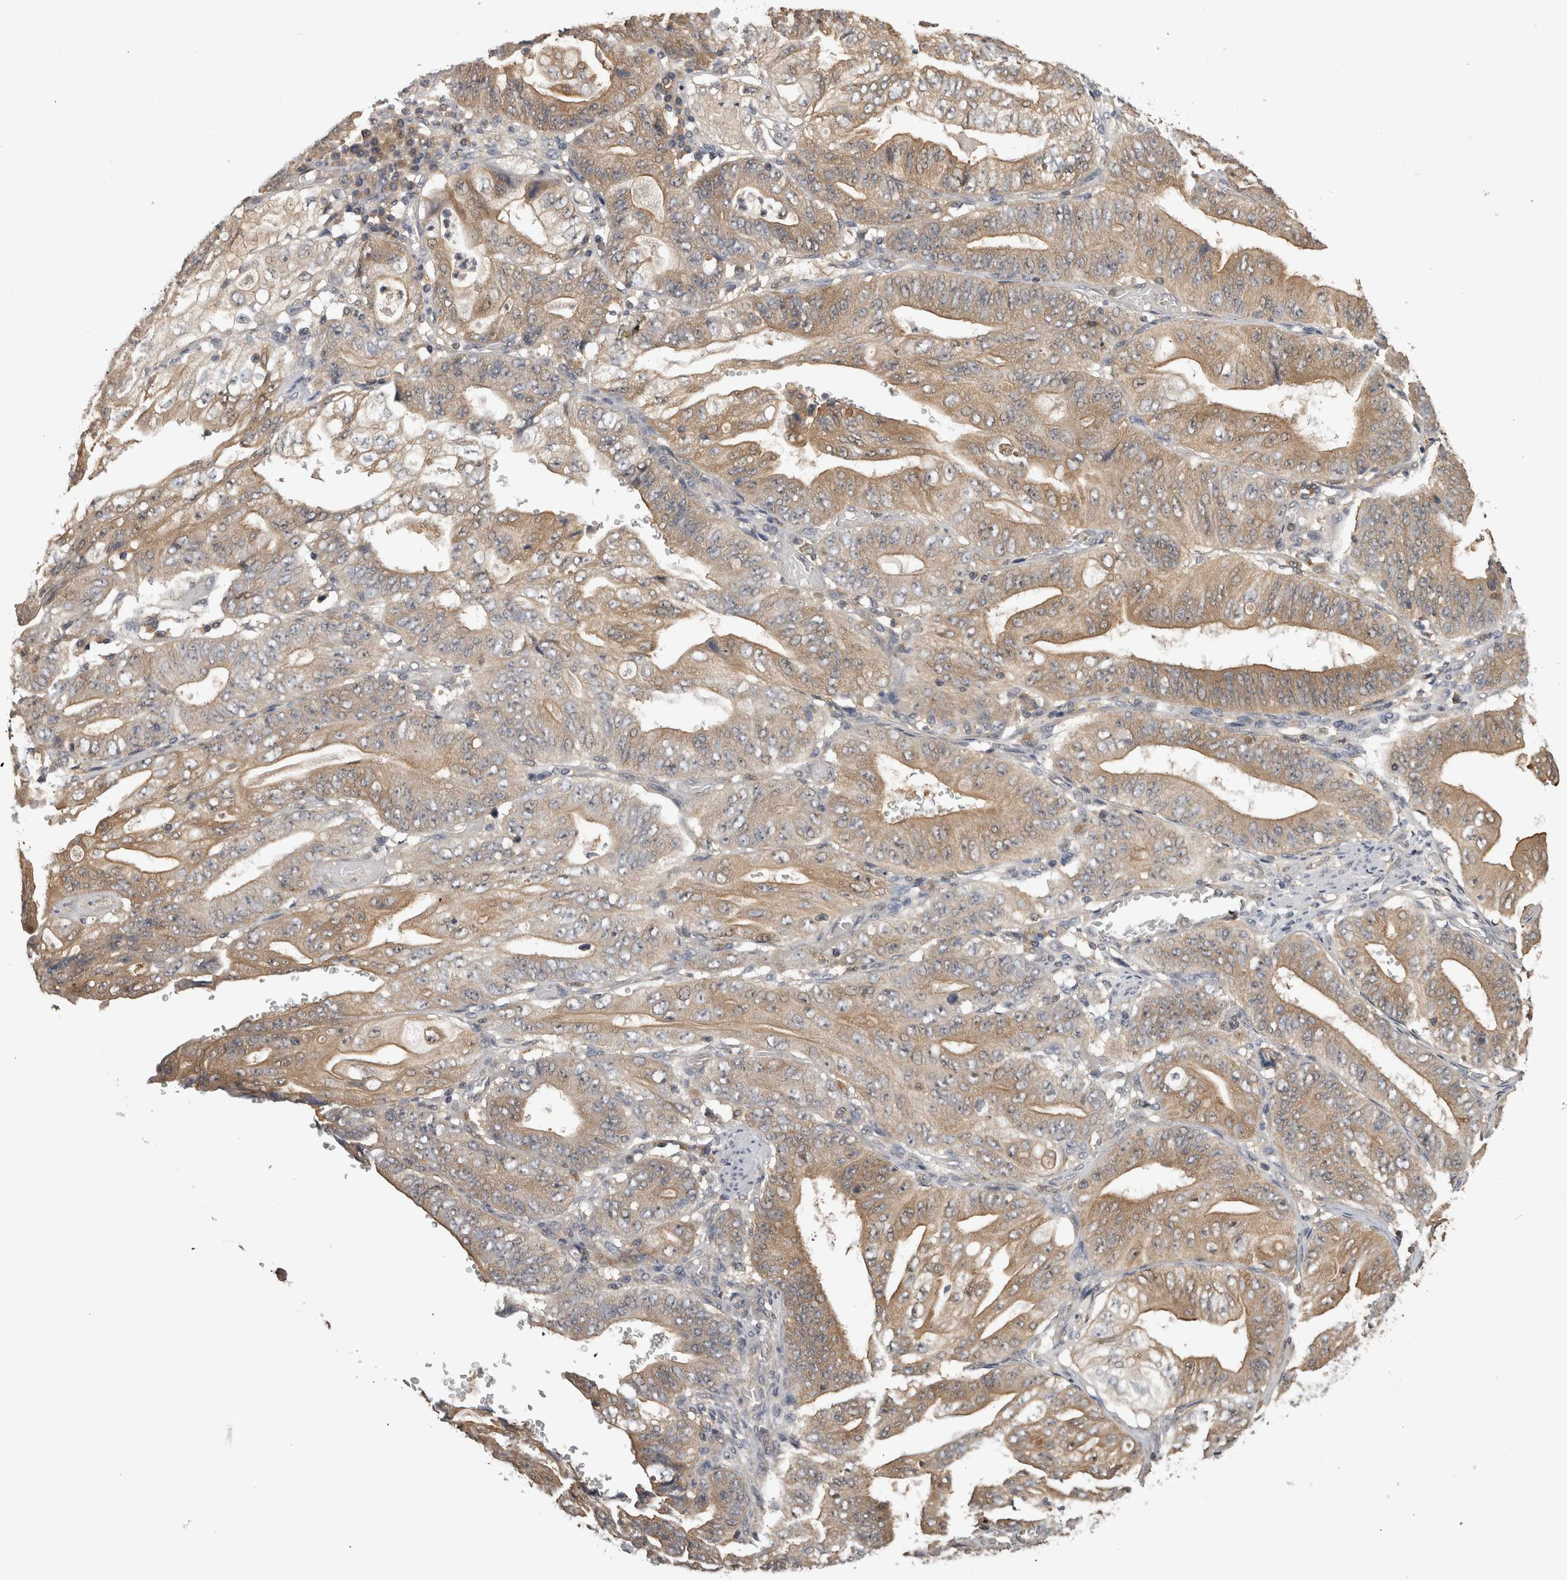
{"staining": {"intensity": "moderate", "quantity": ">75%", "location": "cytoplasmic/membranous"}, "tissue": "stomach cancer", "cell_type": "Tumor cells", "image_type": "cancer", "snomed": [{"axis": "morphology", "description": "Adenocarcinoma, NOS"}, {"axis": "topography", "description": "Stomach"}], "caption": "Moderate cytoplasmic/membranous staining is seen in approximately >75% of tumor cells in stomach adenocarcinoma. The protein is shown in brown color, while the nuclei are stained blue.", "gene": "APRT", "patient": {"sex": "female", "age": 73}}